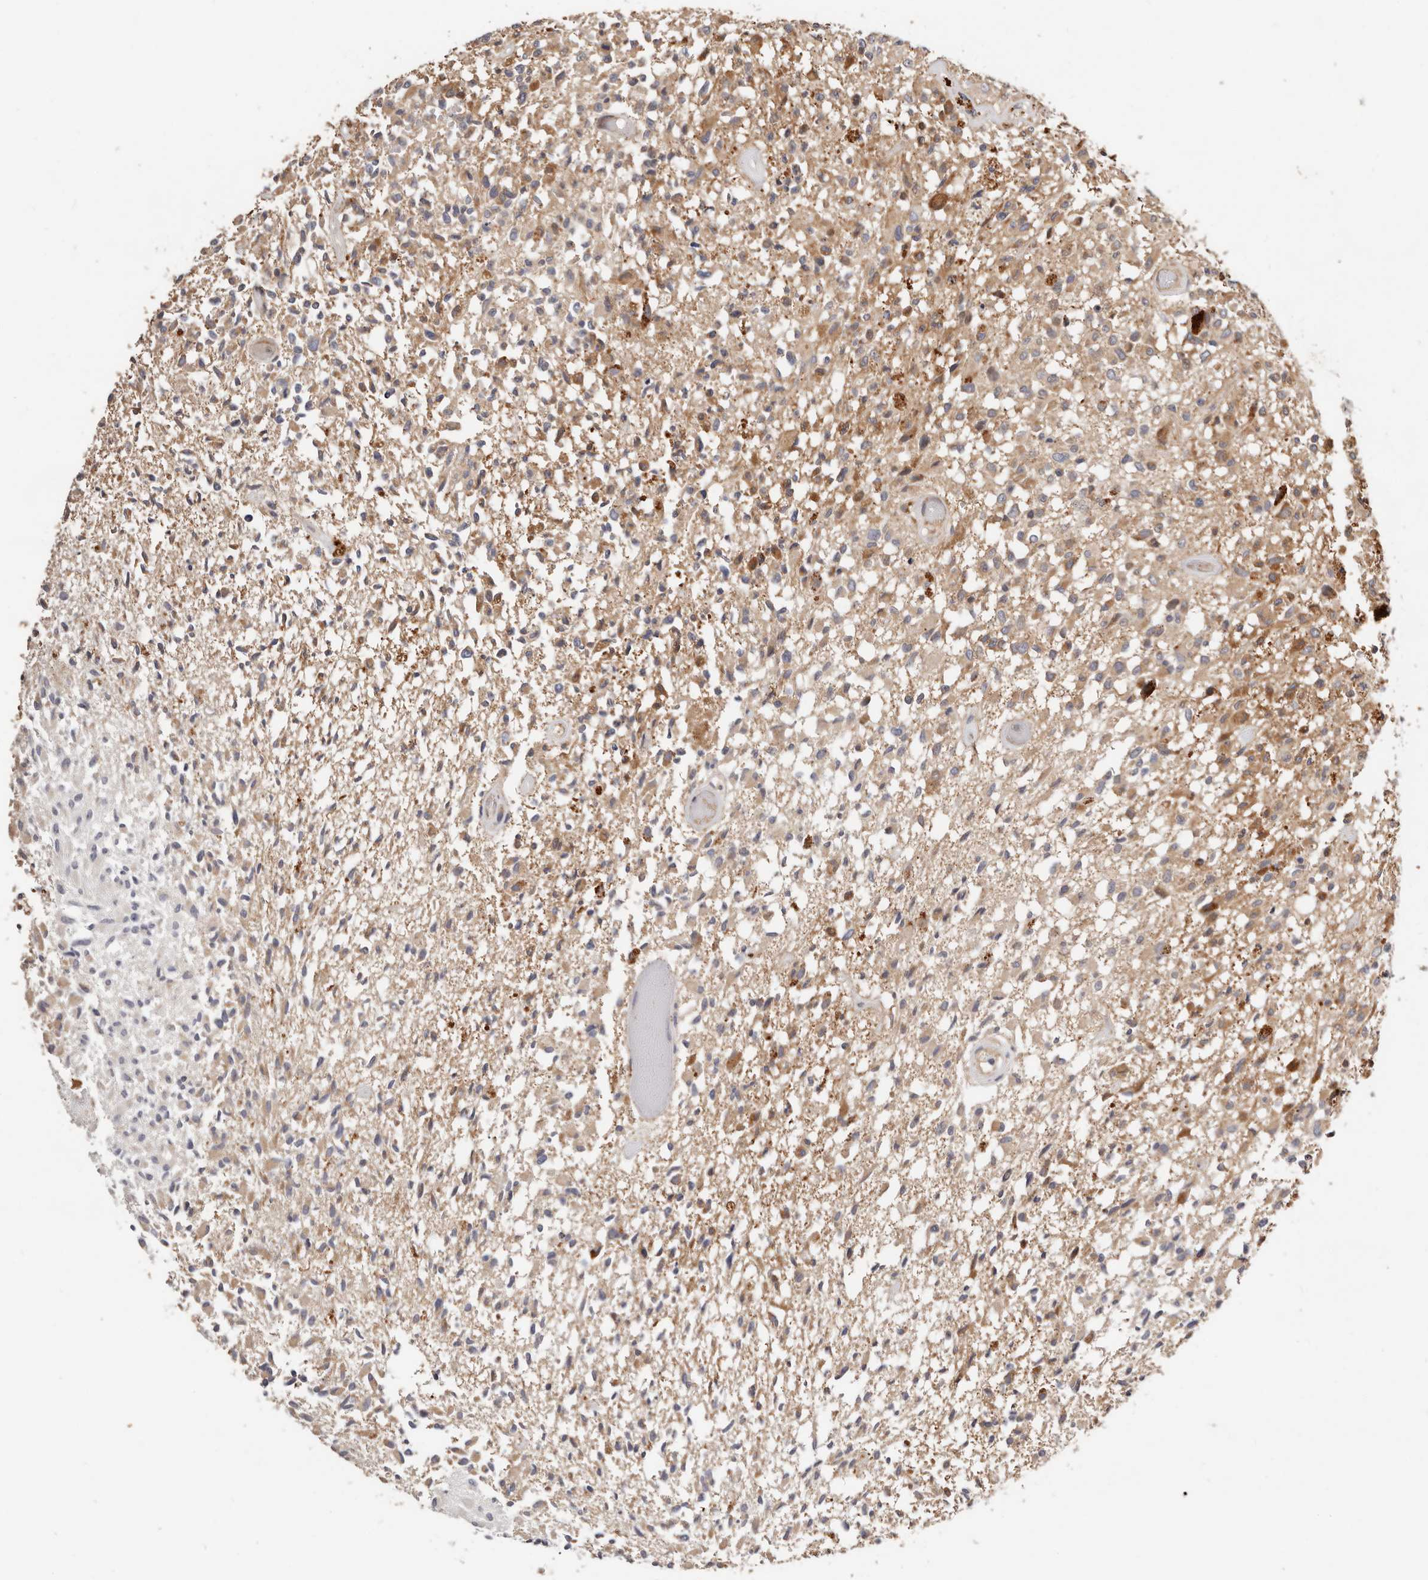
{"staining": {"intensity": "weak", "quantity": ">75%", "location": "cytoplasmic/membranous"}, "tissue": "glioma", "cell_type": "Tumor cells", "image_type": "cancer", "snomed": [{"axis": "morphology", "description": "Glioma, malignant, High grade"}, {"axis": "morphology", "description": "Glioblastoma, NOS"}, {"axis": "topography", "description": "Brain"}], "caption": "Protein expression analysis of glioblastoma displays weak cytoplasmic/membranous staining in about >75% of tumor cells.", "gene": "USP33", "patient": {"sex": "male", "age": 60}}